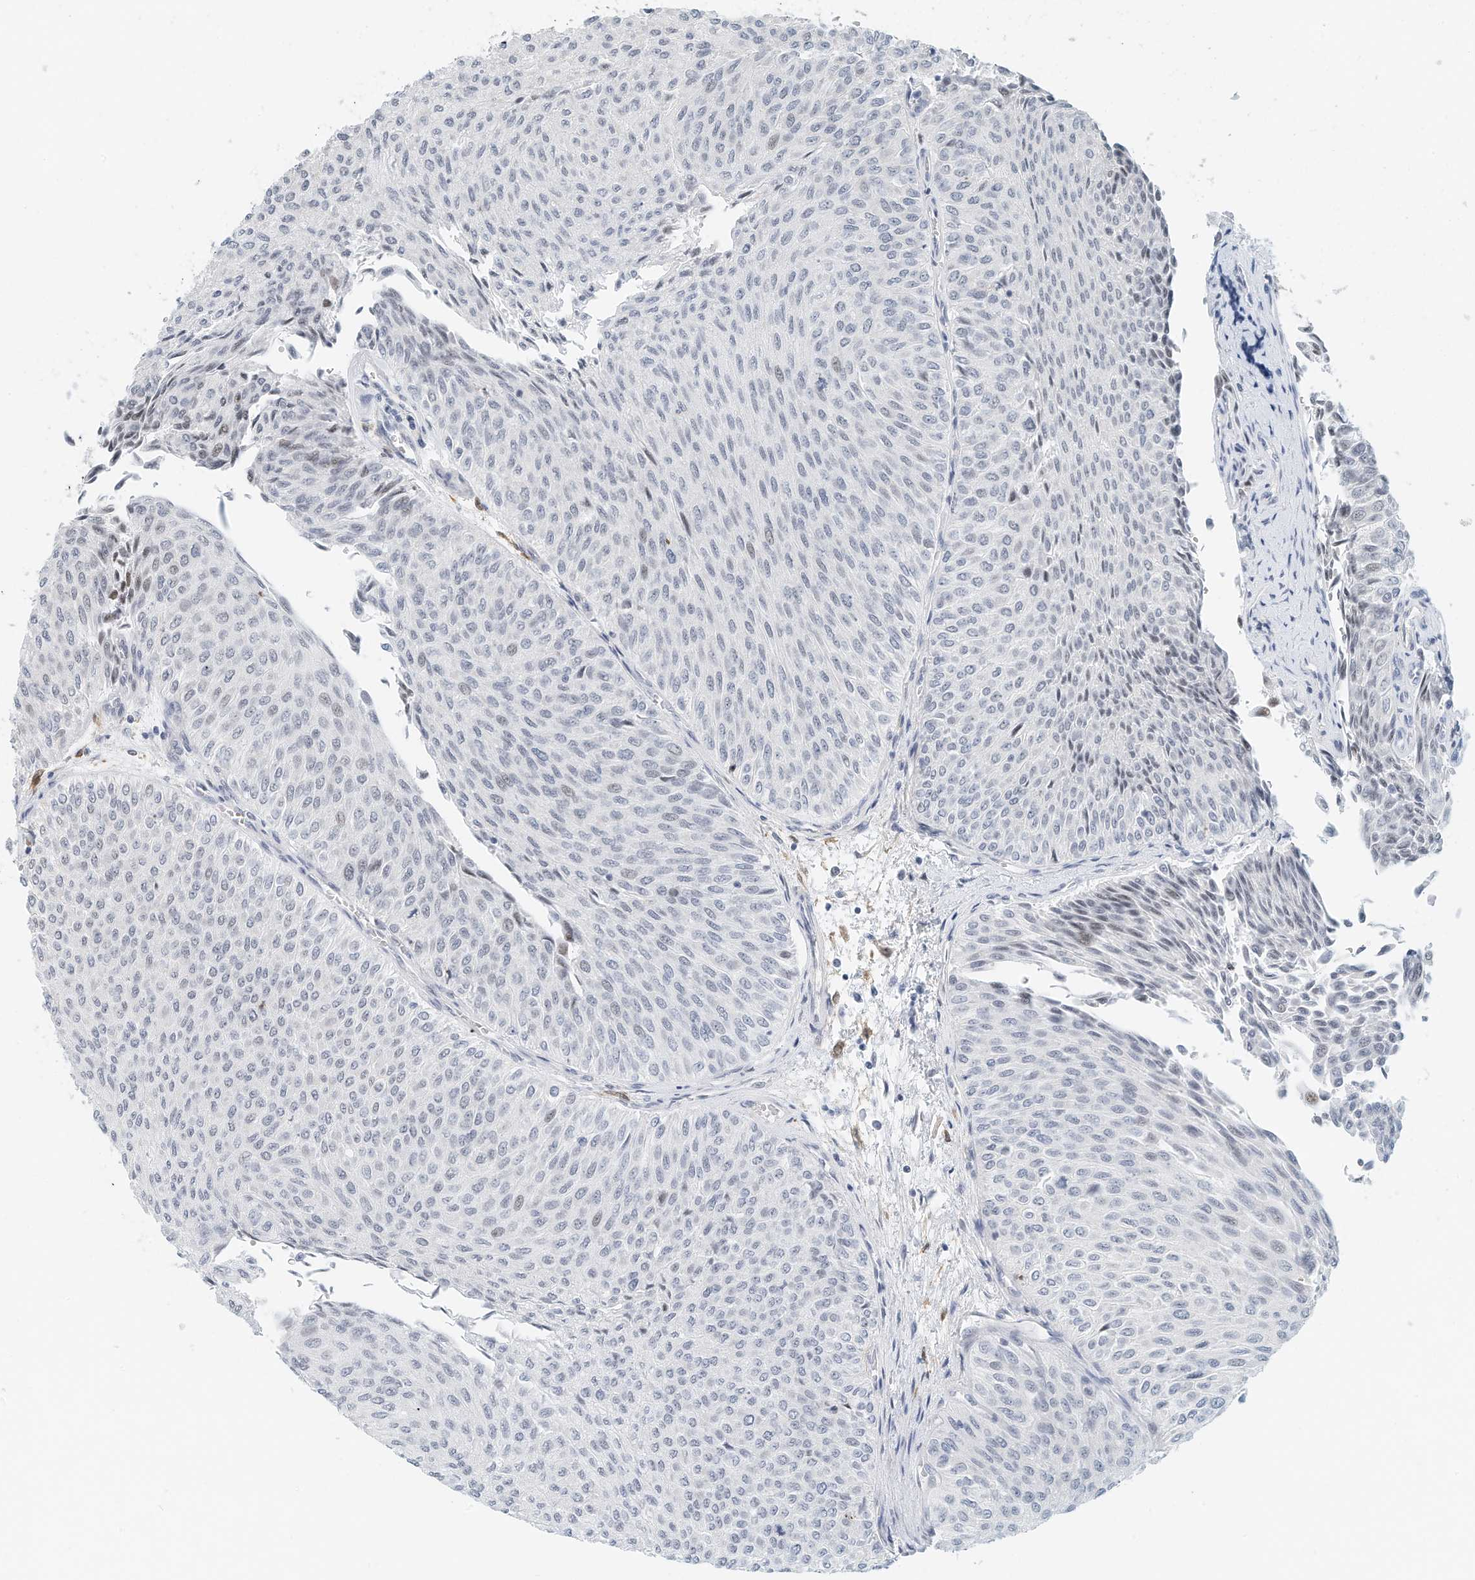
{"staining": {"intensity": "negative", "quantity": "none", "location": "none"}, "tissue": "urothelial cancer", "cell_type": "Tumor cells", "image_type": "cancer", "snomed": [{"axis": "morphology", "description": "Urothelial carcinoma, Low grade"}, {"axis": "topography", "description": "Urinary bladder"}], "caption": "Human urothelial cancer stained for a protein using immunohistochemistry (IHC) demonstrates no expression in tumor cells.", "gene": "ARHGAP28", "patient": {"sex": "male", "age": 78}}